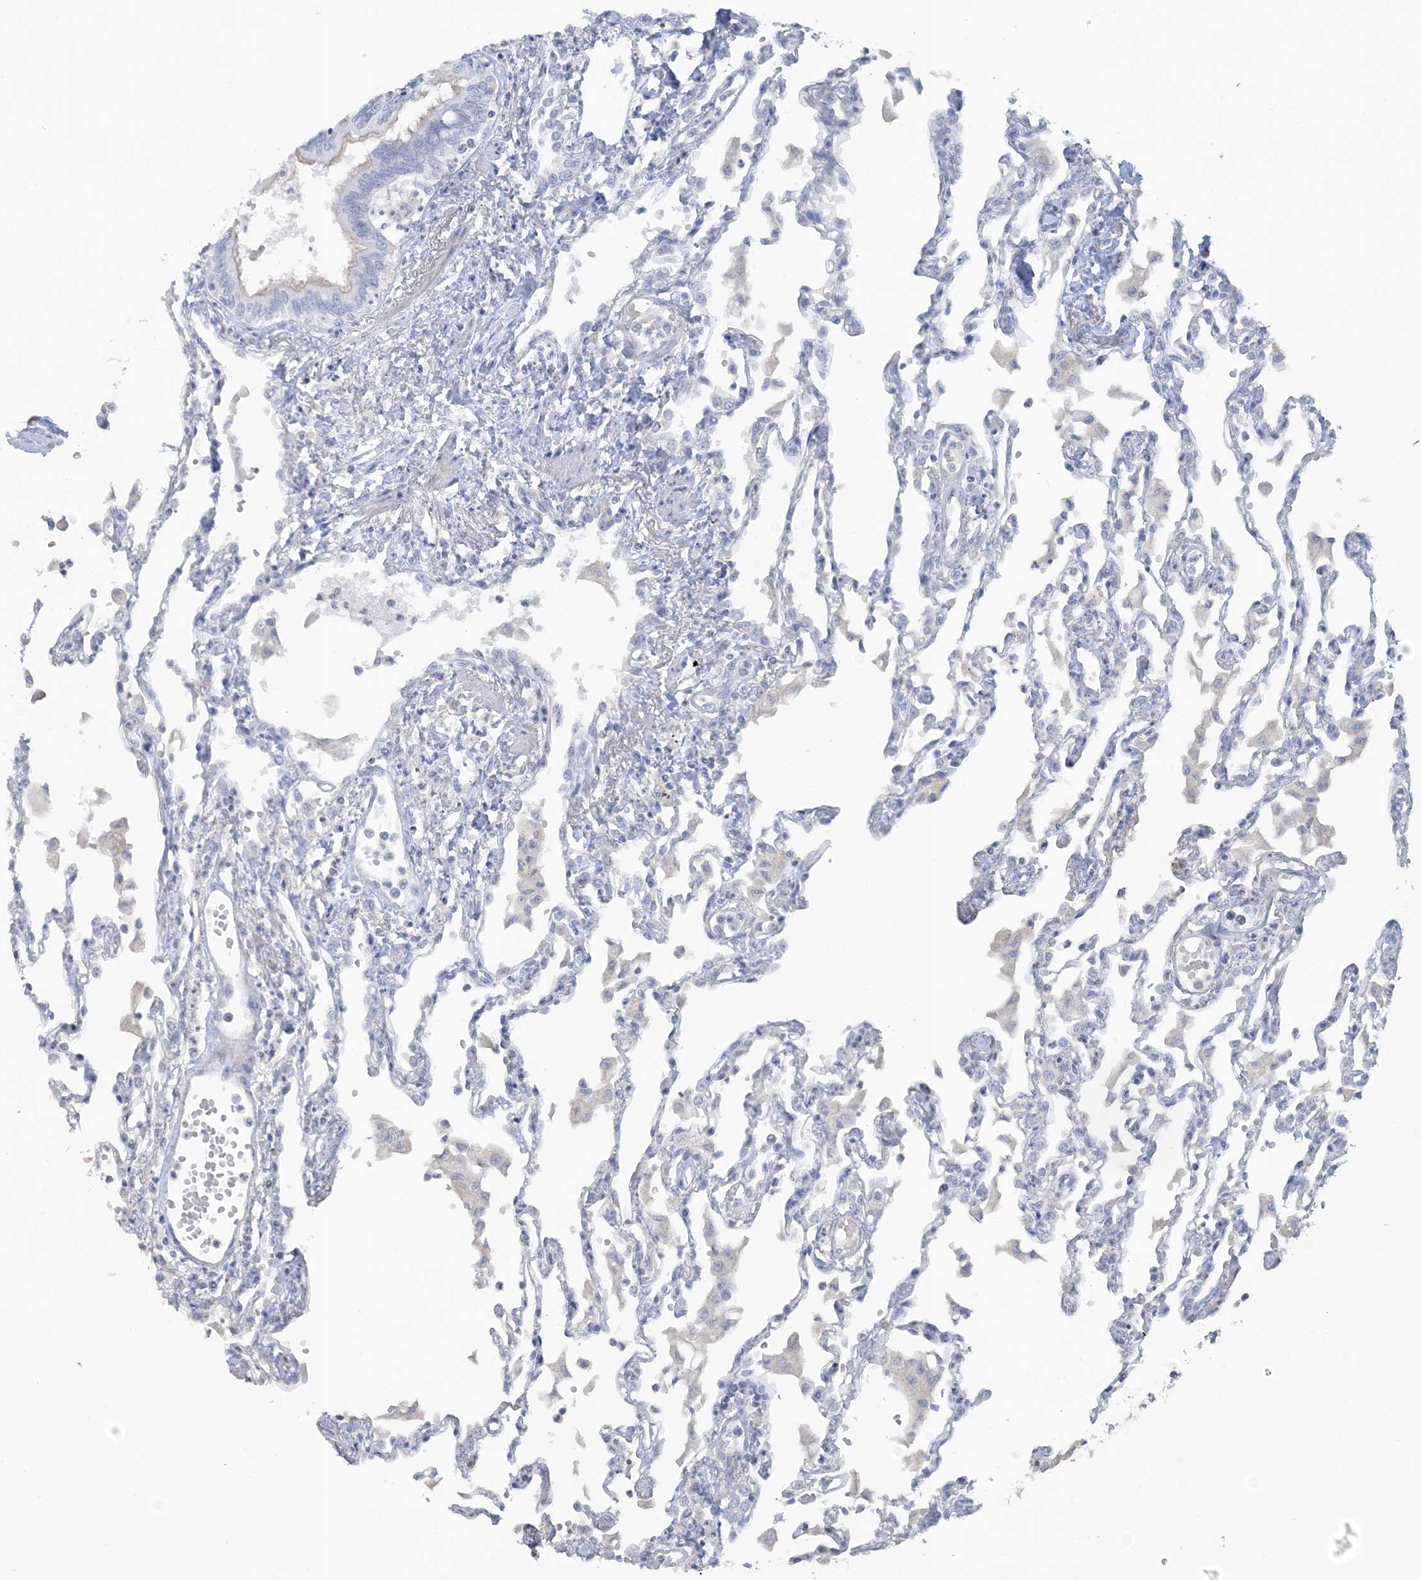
{"staining": {"intensity": "negative", "quantity": "none", "location": "none"}, "tissue": "lung", "cell_type": "Alveolar cells", "image_type": "normal", "snomed": [{"axis": "morphology", "description": "Normal tissue, NOS"}, {"axis": "topography", "description": "Bronchus"}, {"axis": "topography", "description": "Lung"}], "caption": "DAB (3,3'-diaminobenzidine) immunohistochemical staining of benign human lung displays no significant expression in alveolar cells. The staining is performed using DAB (3,3'-diaminobenzidine) brown chromogen with nuclei counter-stained in using hematoxylin.", "gene": "NPHS2", "patient": {"sex": "female", "age": 49}}